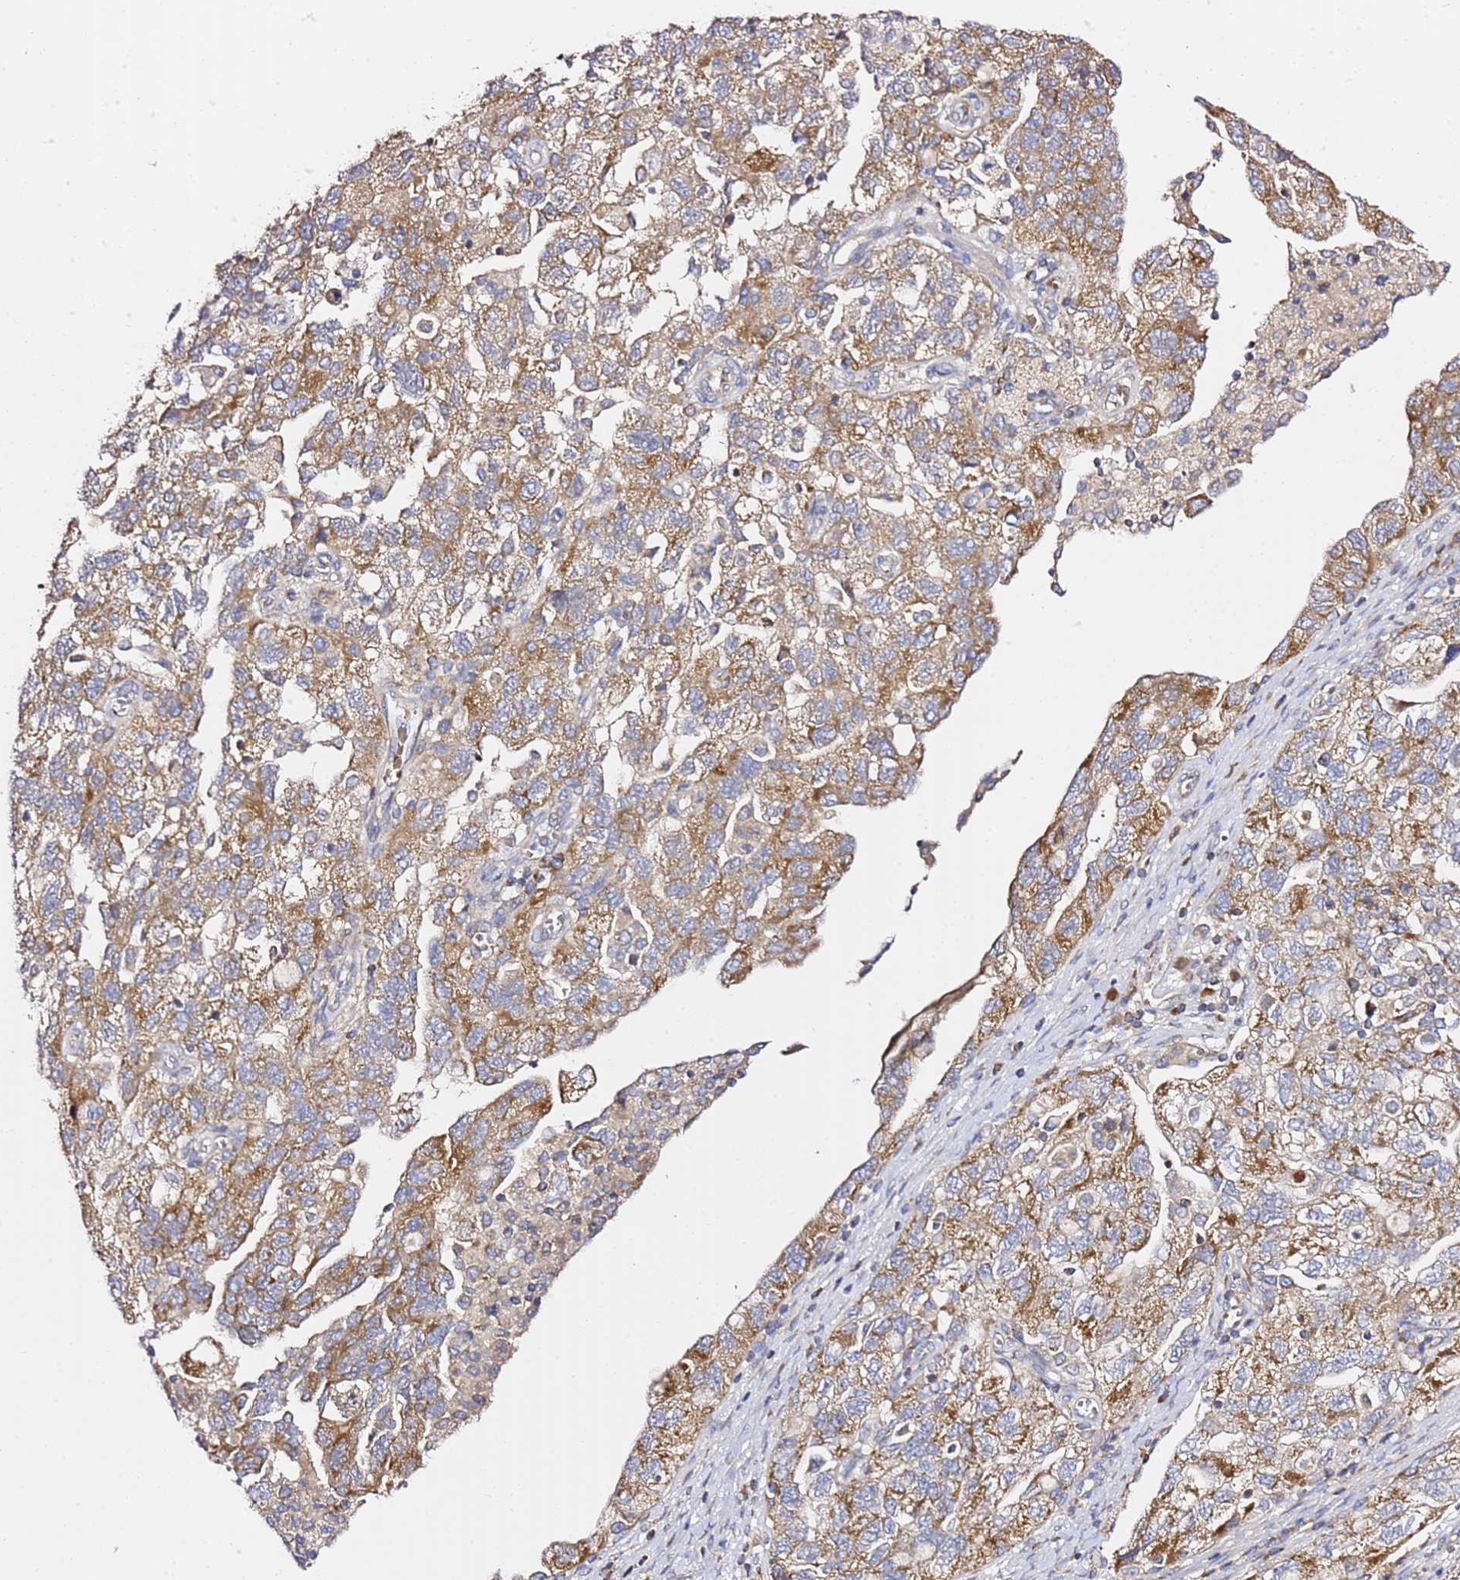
{"staining": {"intensity": "moderate", "quantity": ">75%", "location": "cytoplasmic/membranous"}, "tissue": "ovarian cancer", "cell_type": "Tumor cells", "image_type": "cancer", "snomed": [{"axis": "morphology", "description": "Carcinoma, NOS"}, {"axis": "morphology", "description": "Cystadenocarcinoma, serous, NOS"}, {"axis": "topography", "description": "Ovary"}], "caption": "This histopathology image demonstrates ovarian serous cystadenocarcinoma stained with IHC to label a protein in brown. The cytoplasmic/membranous of tumor cells show moderate positivity for the protein. Nuclei are counter-stained blue.", "gene": "C19orf12", "patient": {"sex": "female", "age": 69}}